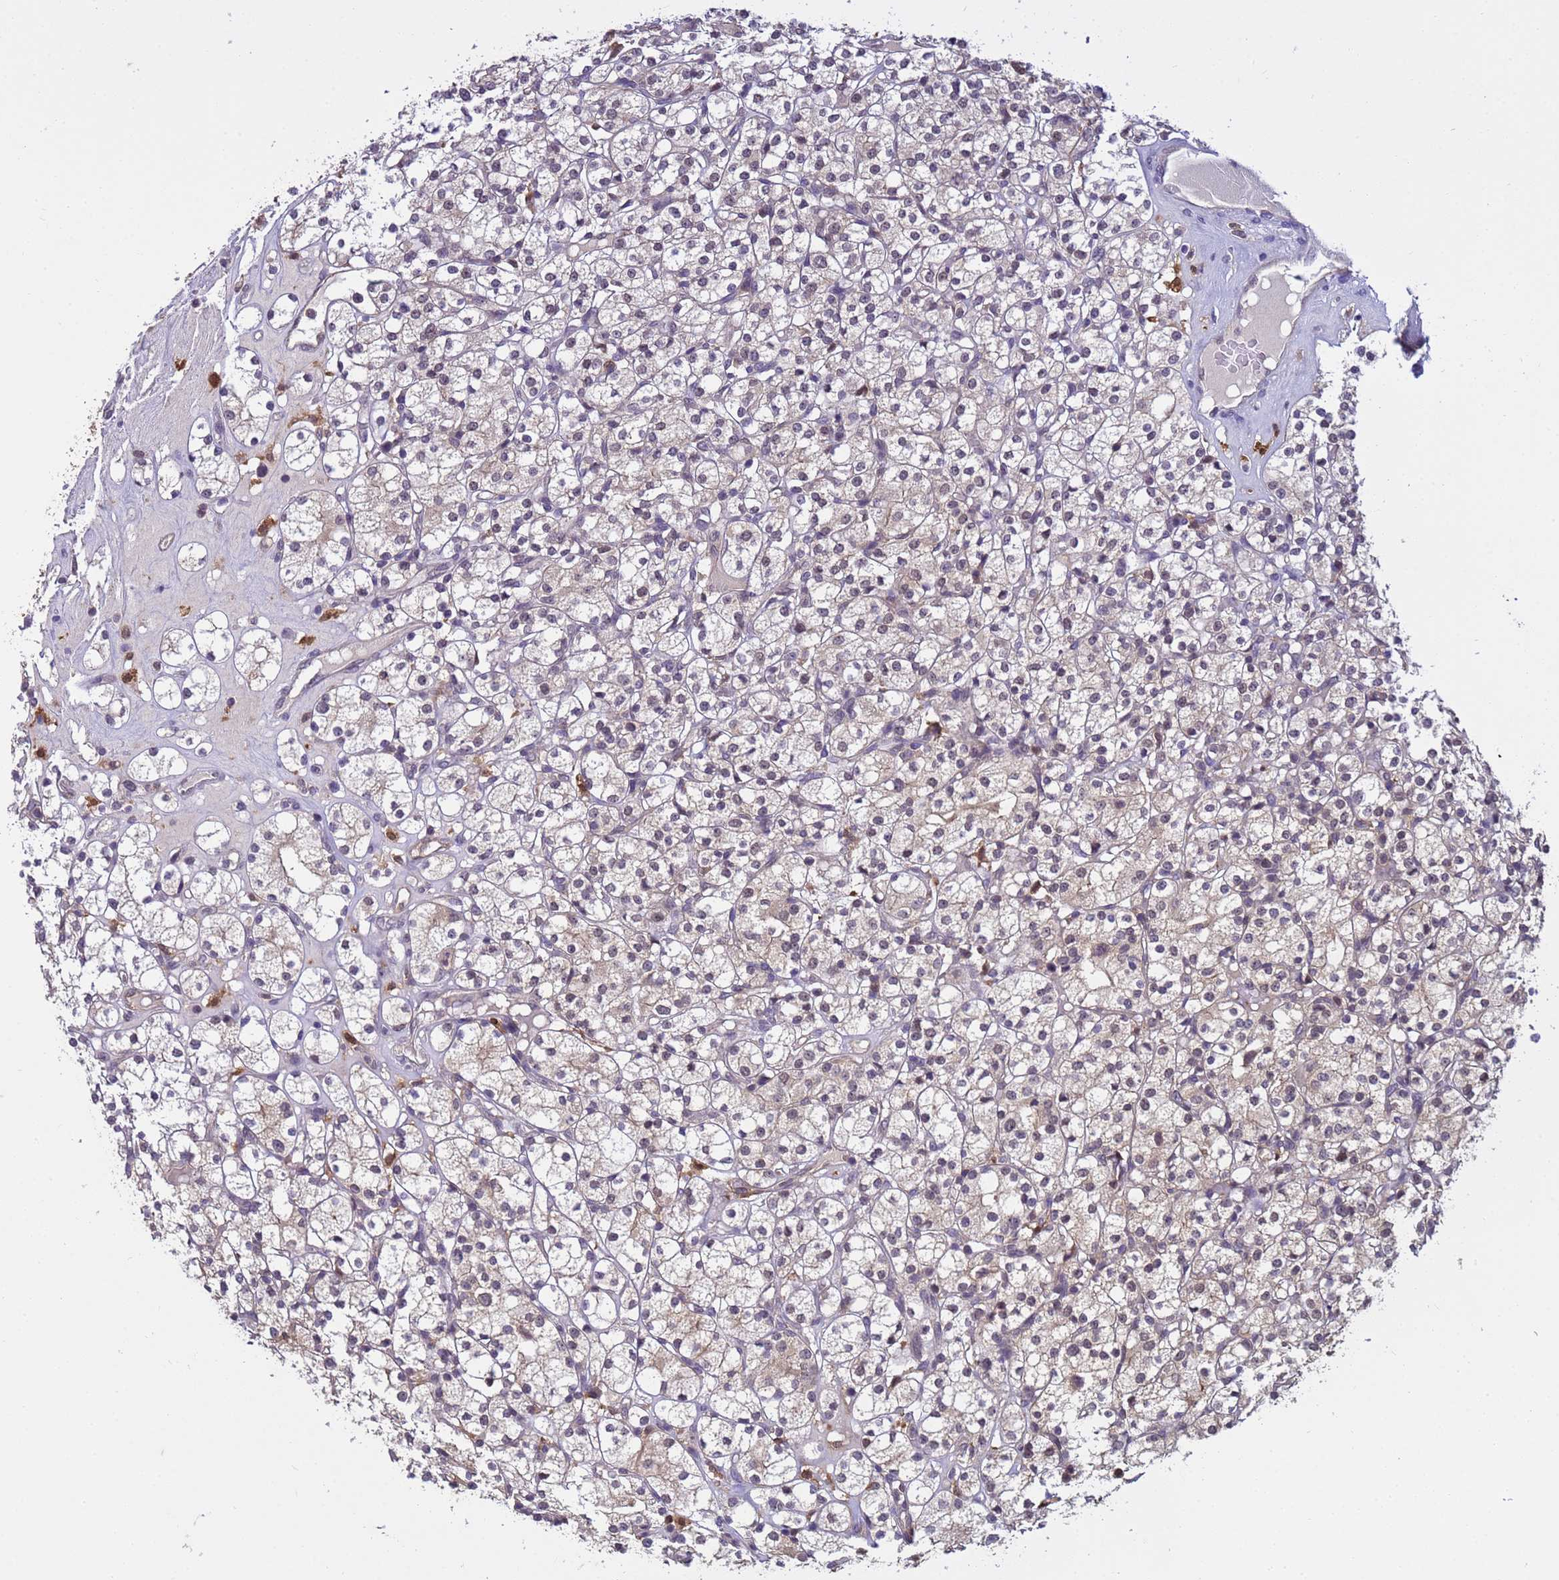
{"staining": {"intensity": "negative", "quantity": "none", "location": "none"}, "tissue": "renal cancer", "cell_type": "Tumor cells", "image_type": "cancer", "snomed": [{"axis": "morphology", "description": "Adenocarcinoma, NOS"}, {"axis": "topography", "description": "Kidney"}], "caption": "The micrograph displays no staining of tumor cells in renal cancer (adenocarcinoma). (DAB IHC with hematoxylin counter stain).", "gene": "NPEPPS", "patient": {"sex": "male", "age": 77}}